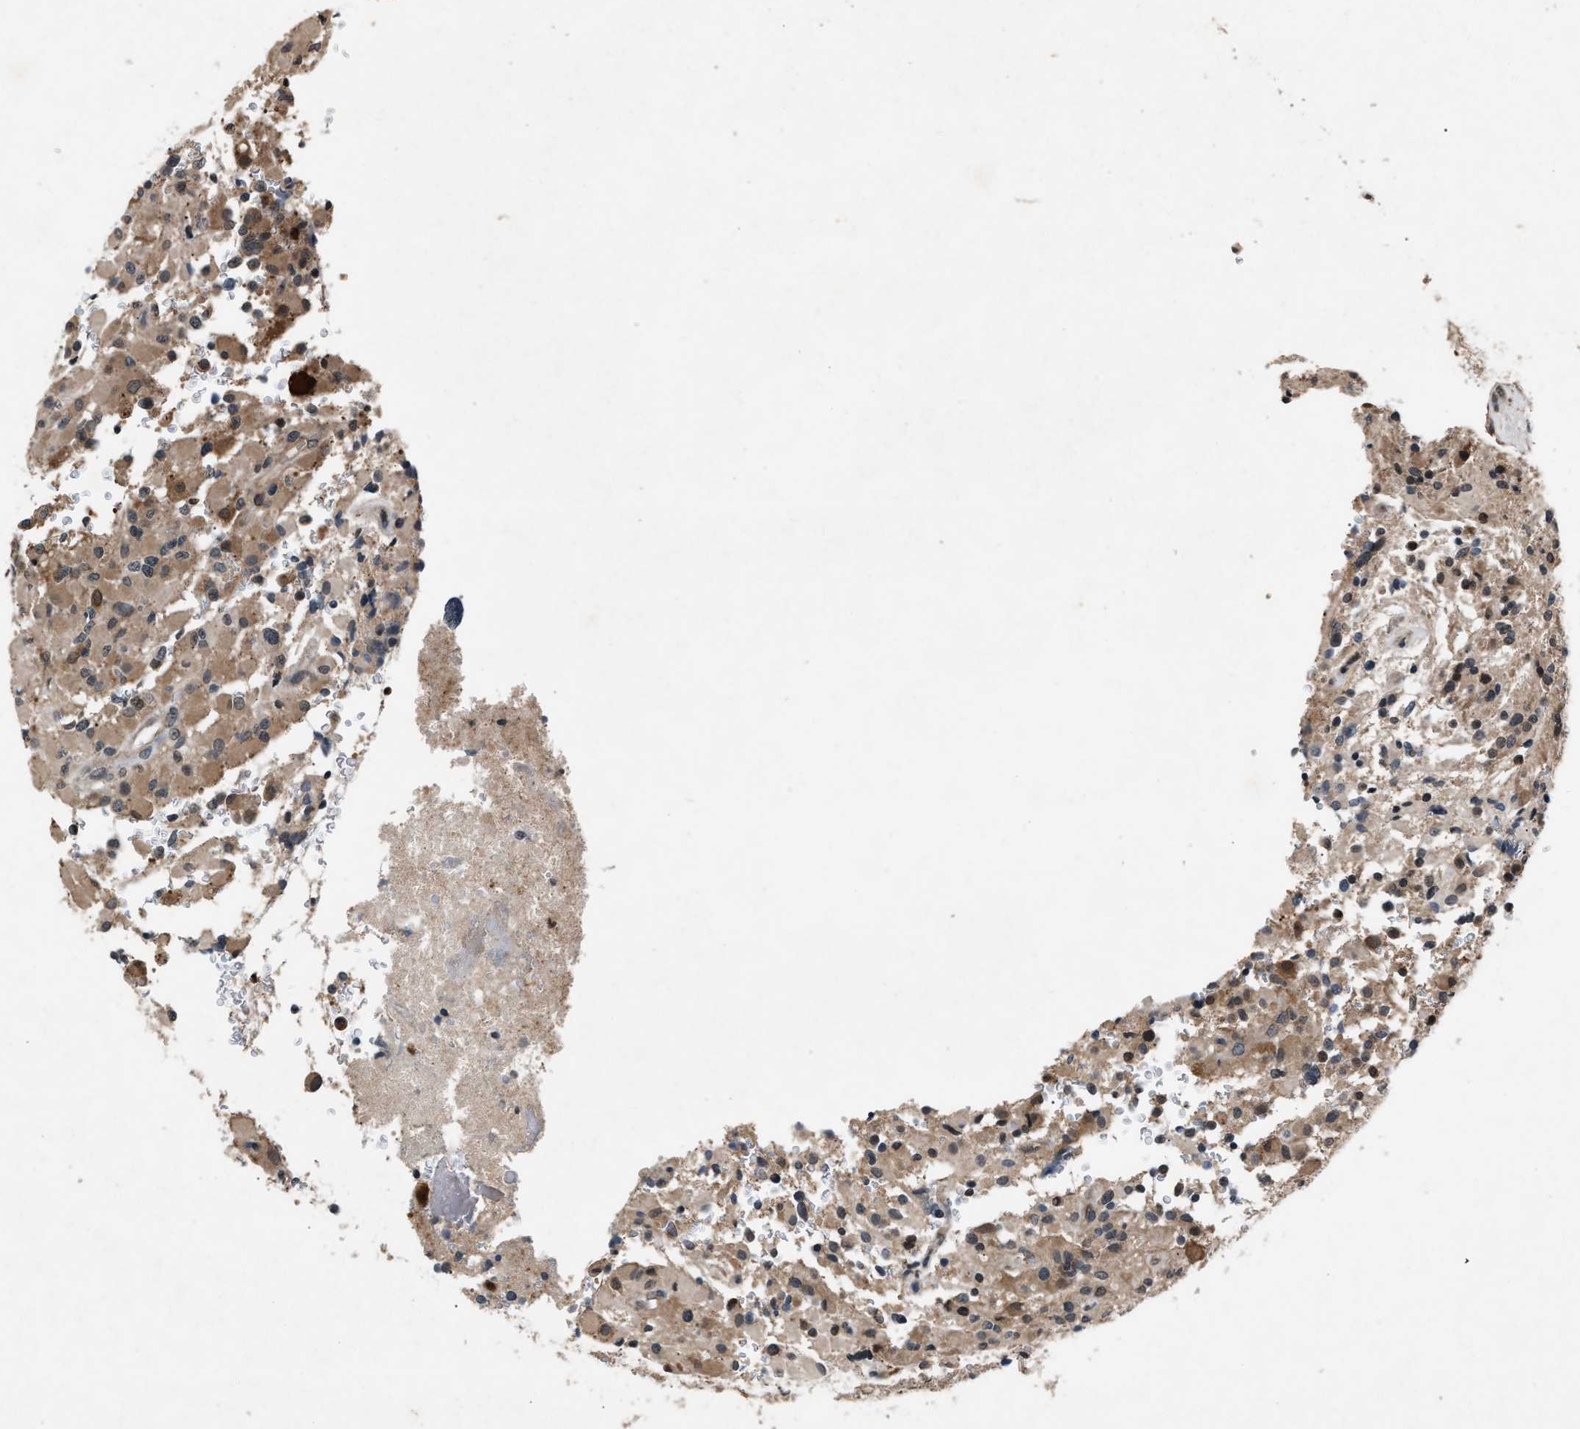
{"staining": {"intensity": "moderate", "quantity": ">75%", "location": "cytoplasmic/membranous"}, "tissue": "glioma", "cell_type": "Tumor cells", "image_type": "cancer", "snomed": [{"axis": "morphology", "description": "Glioma, malignant, High grade"}, {"axis": "topography", "description": "Brain"}], "caption": "This micrograph demonstrates IHC staining of human malignant high-grade glioma, with medium moderate cytoplasmic/membranous staining in approximately >75% of tumor cells.", "gene": "TP53I3", "patient": {"sex": "male", "age": 71}}